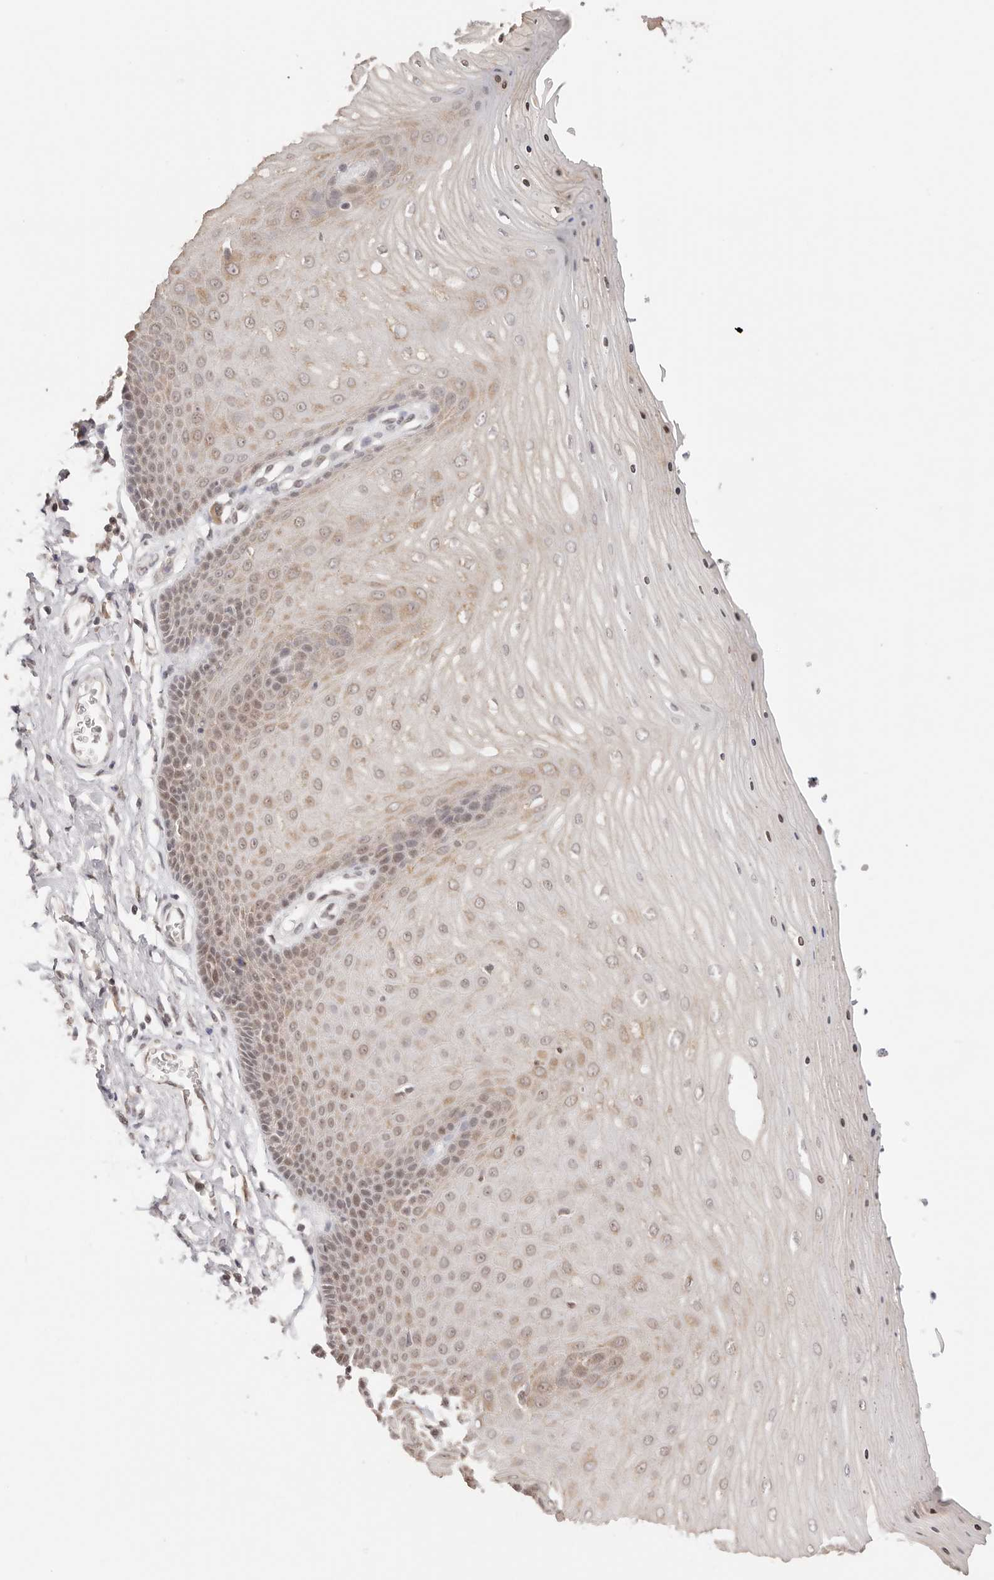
{"staining": {"intensity": "moderate", "quantity": ">75%", "location": "nuclear"}, "tissue": "cervix", "cell_type": "Glandular cells", "image_type": "normal", "snomed": [{"axis": "morphology", "description": "Normal tissue, NOS"}, {"axis": "topography", "description": "Cervix"}], "caption": "An IHC photomicrograph of normal tissue is shown. Protein staining in brown shows moderate nuclear positivity in cervix within glandular cells. (brown staining indicates protein expression, while blue staining denotes nuclei).", "gene": "RFC3", "patient": {"sex": "female", "age": 55}}